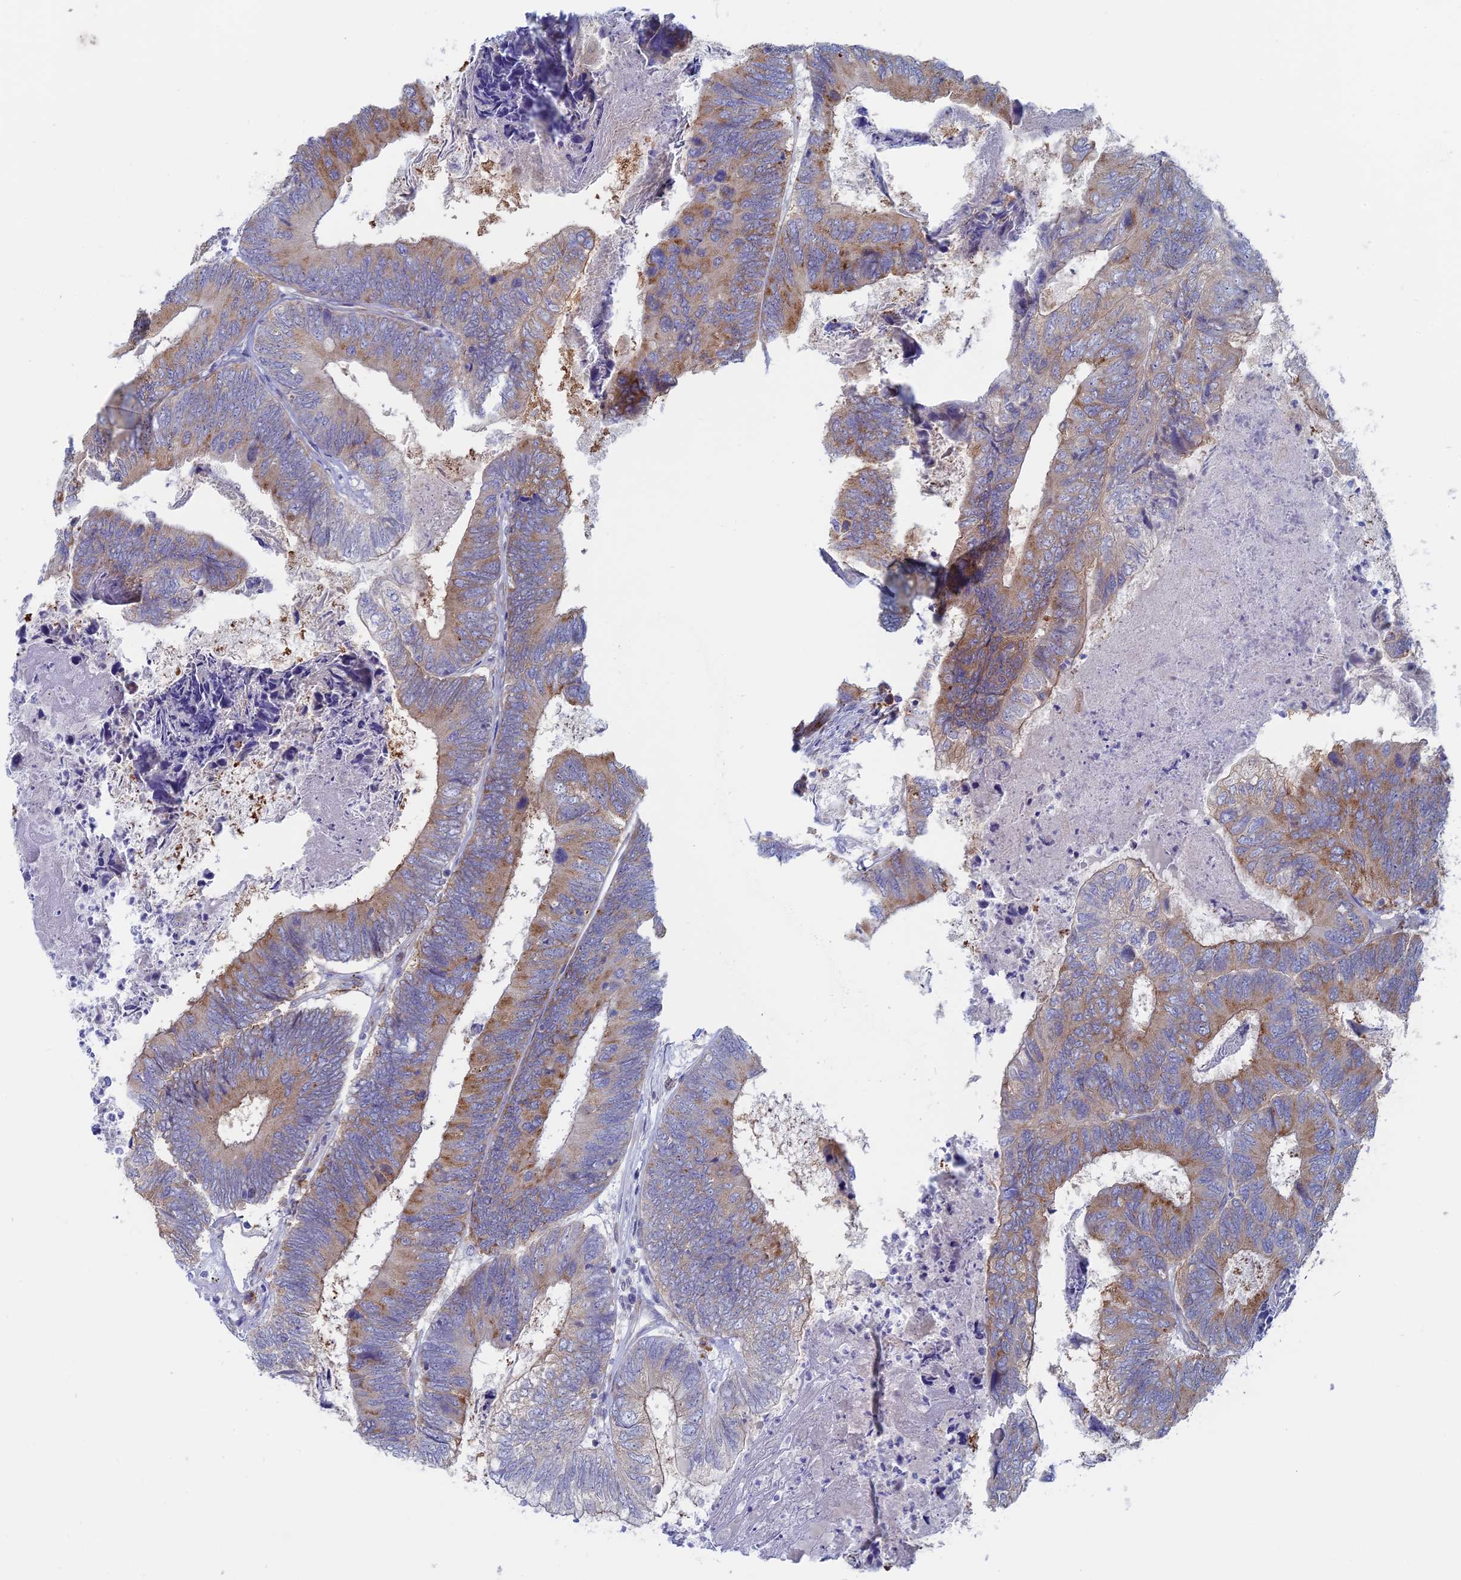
{"staining": {"intensity": "moderate", "quantity": "25%-75%", "location": "cytoplasmic/membranous"}, "tissue": "colorectal cancer", "cell_type": "Tumor cells", "image_type": "cancer", "snomed": [{"axis": "morphology", "description": "Adenocarcinoma, NOS"}, {"axis": "topography", "description": "Colon"}], "caption": "A medium amount of moderate cytoplasmic/membranous positivity is identified in about 25%-75% of tumor cells in adenocarcinoma (colorectal) tissue.", "gene": "TBC1D30", "patient": {"sex": "female", "age": 67}}